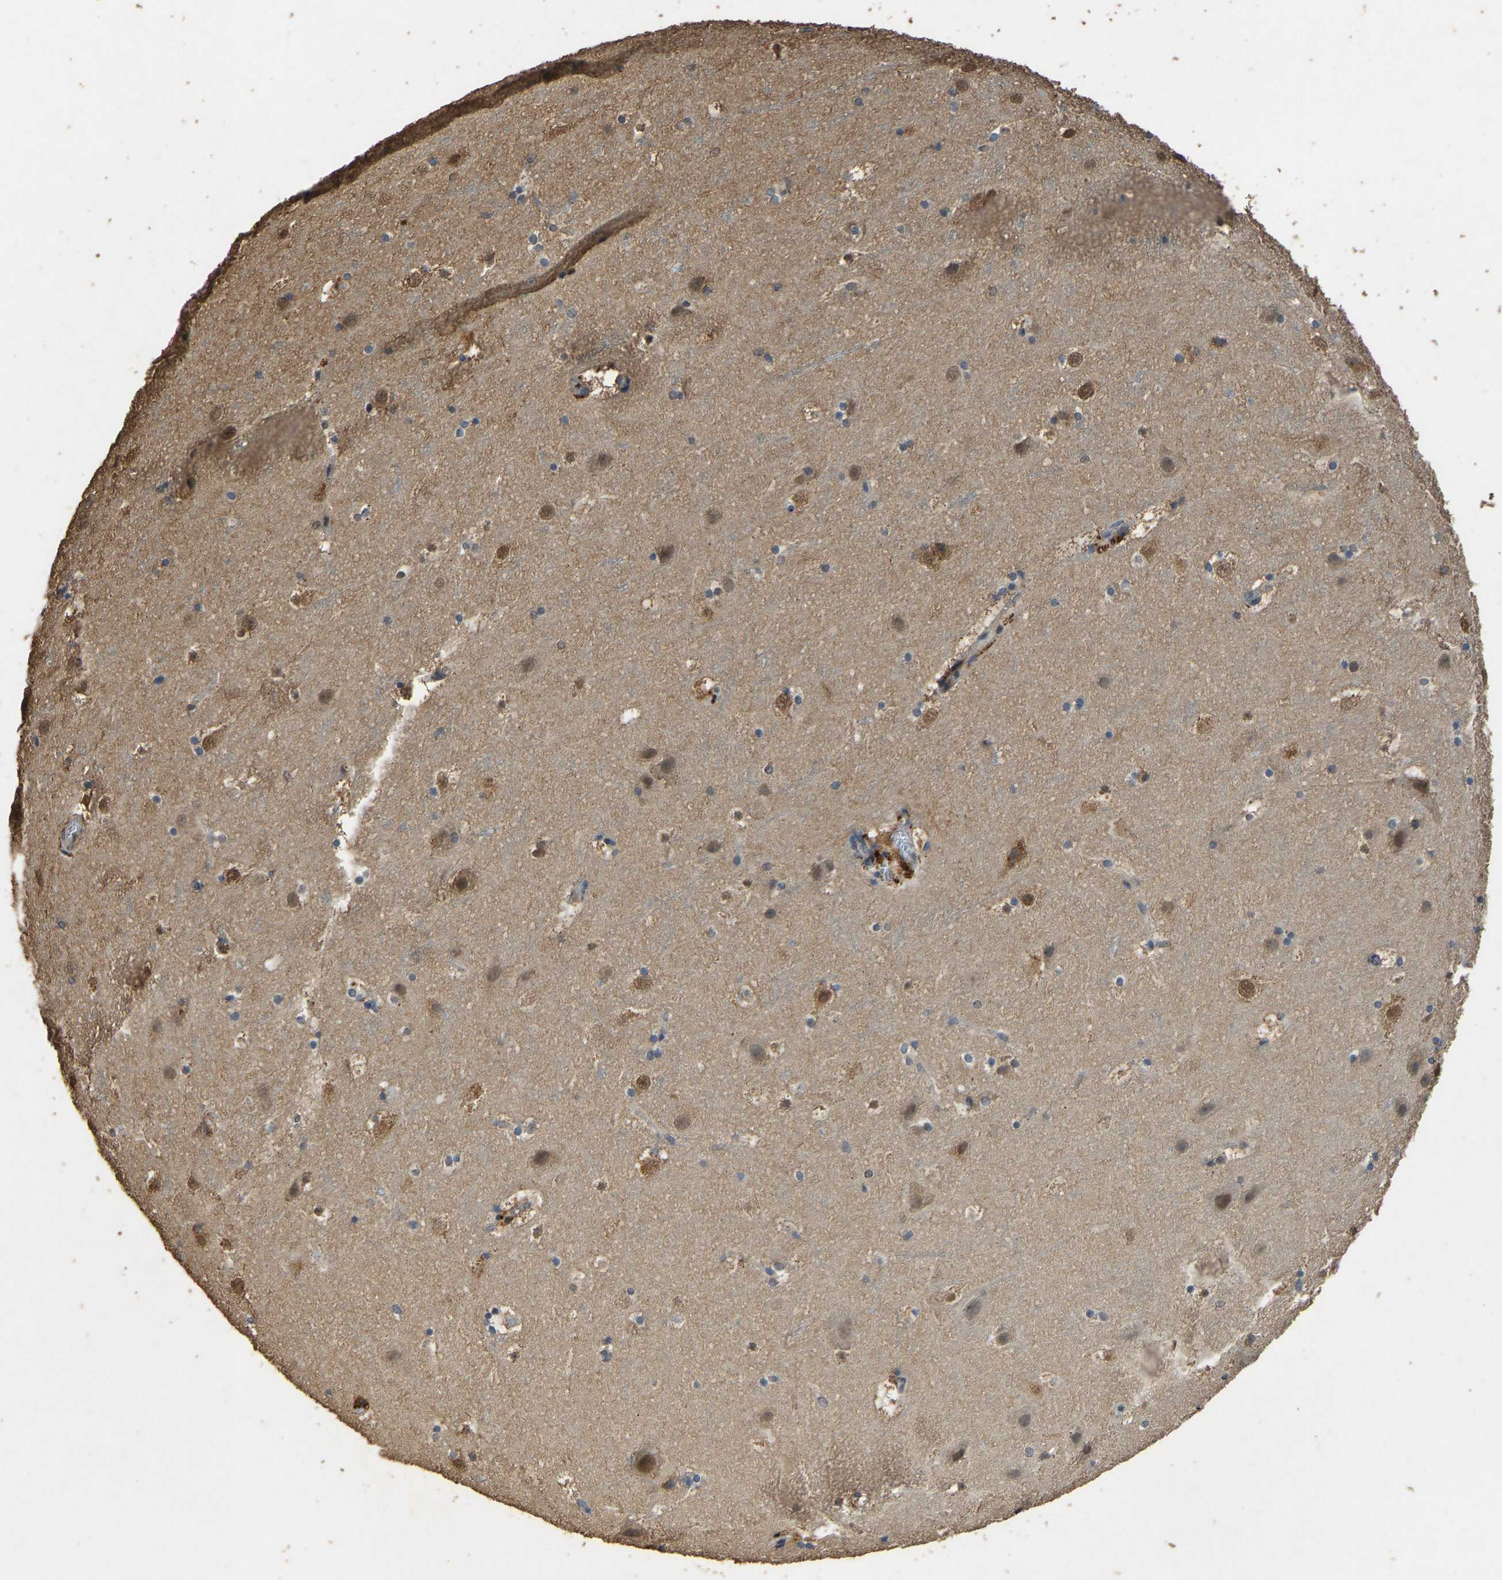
{"staining": {"intensity": "negative", "quantity": "none", "location": "none"}, "tissue": "cerebral cortex", "cell_type": "Endothelial cells", "image_type": "normal", "snomed": [{"axis": "morphology", "description": "Normal tissue, NOS"}, {"axis": "topography", "description": "Cerebral cortex"}], "caption": "Endothelial cells are negative for protein expression in benign human cerebral cortex. The staining was performed using DAB to visualize the protein expression in brown, while the nuclei were stained in blue with hematoxylin (Magnification: 20x).", "gene": "CIDEC", "patient": {"sex": "male", "age": 45}}